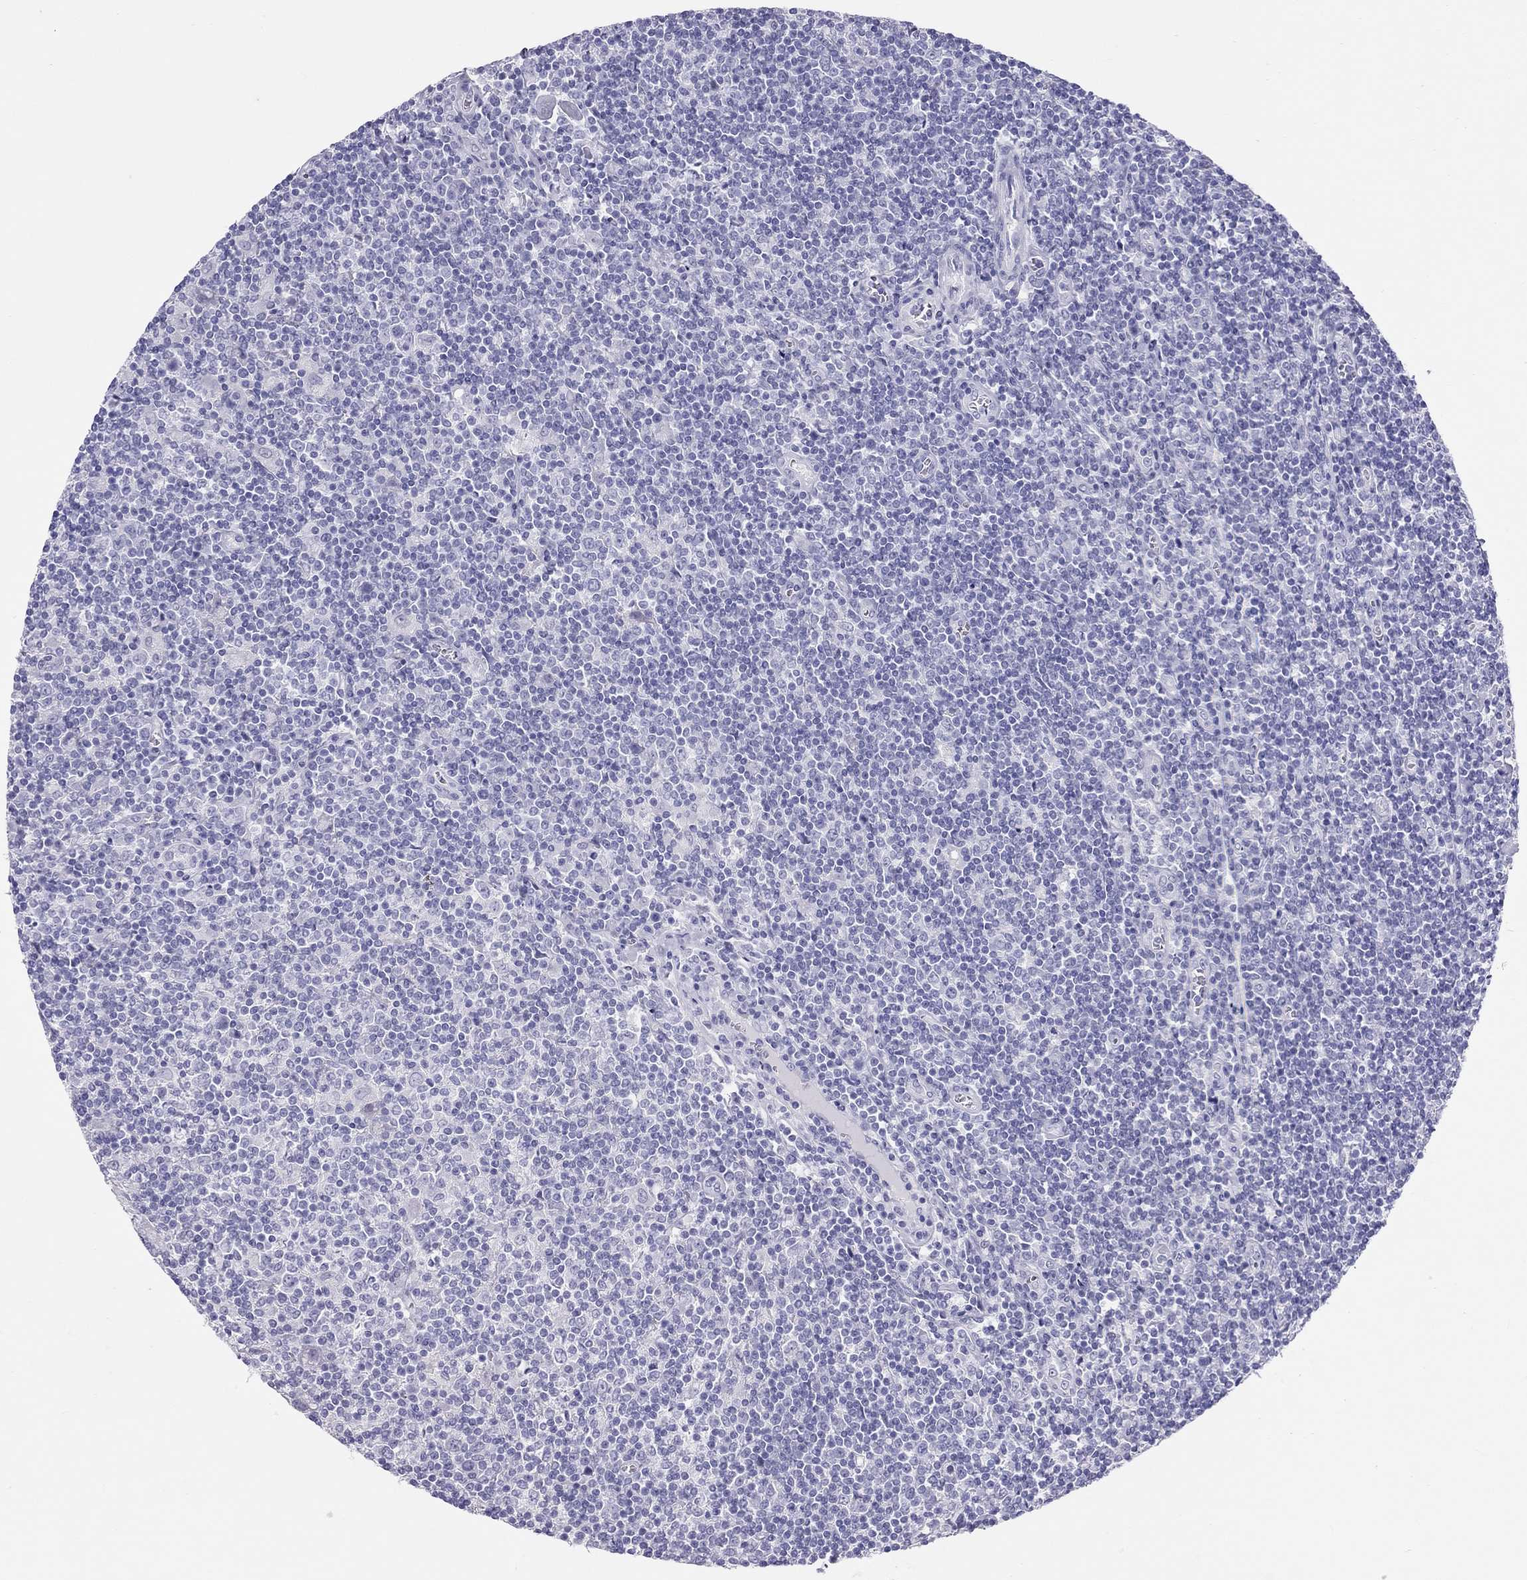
{"staining": {"intensity": "negative", "quantity": "none", "location": "none"}, "tissue": "lymphoma", "cell_type": "Tumor cells", "image_type": "cancer", "snomed": [{"axis": "morphology", "description": "Hodgkin's disease, NOS"}, {"axis": "topography", "description": "Lymph node"}], "caption": "Protein analysis of lymphoma reveals no significant staining in tumor cells.", "gene": "PSMB11", "patient": {"sex": "male", "age": 40}}